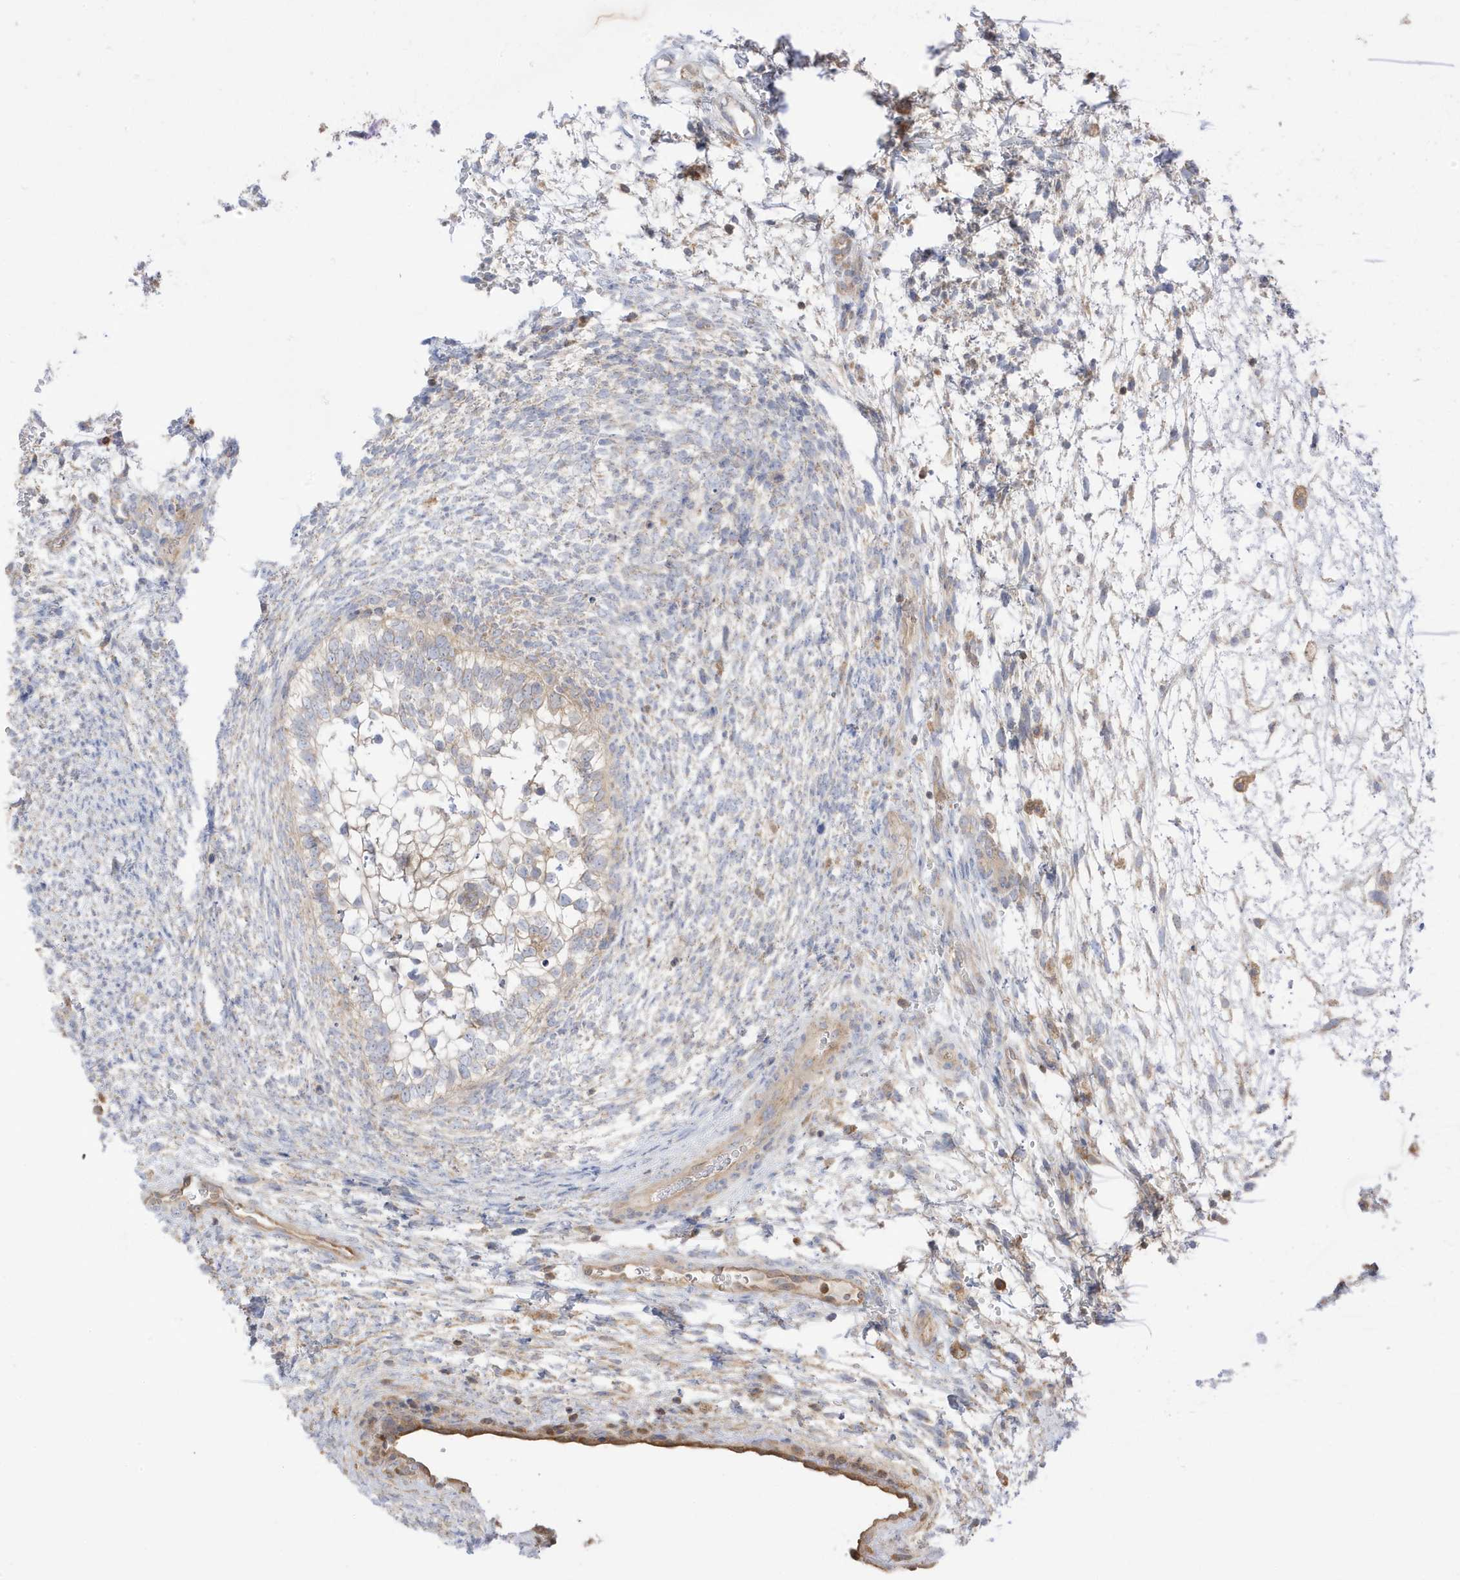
{"staining": {"intensity": "negative", "quantity": "none", "location": "none"}, "tissue": "testis cancer", "cell_type": "Tumor cells", "image_type": "cancer", "snomed": [{"axis": "morphology", "description": "Carcinoma, Embryonal, NOS"}, {"axis": "topography", "description": "Testis"}], "caption": "High magnification brightfield microscopy of embryonal carcinoma (testis) stained with DAB (3,3'-diaminobenzidine) (brown) and counterstained with hematoxylin (blue): tumor cells show no significant expression.", "gene": "AZI2", "patient": {"sex": "male", "age": 37}}